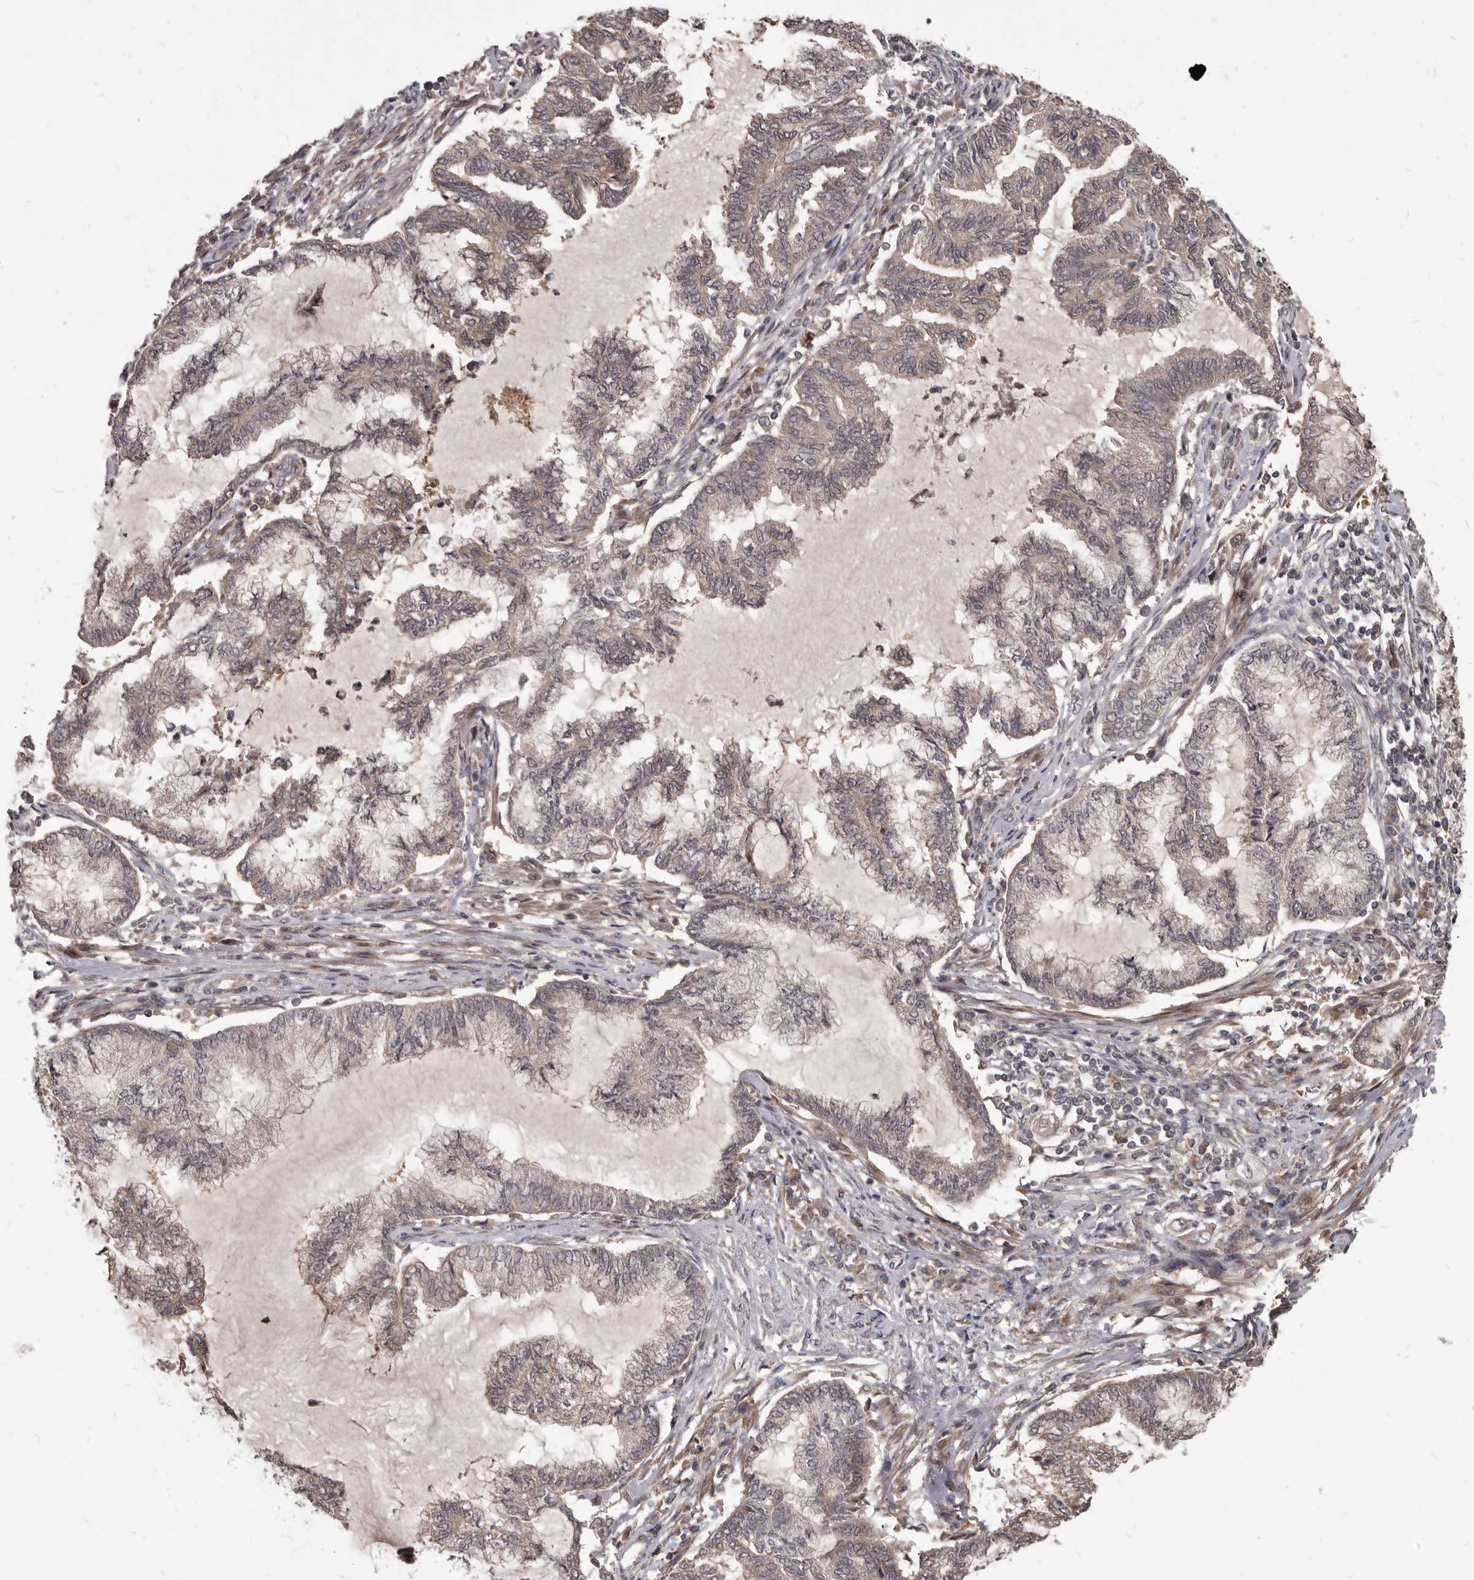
{"staining": {"intensity": "weak", "quantity": ">75%", "location": "cytoplasmic/membranous"}, "tissue": "endometrial cancer", "cell_type": "Tumor cells", "image_type": "cancer", "snomed": [{"axis": "morphology", "description": "Adenocarcinoma, NOS"}, {"axis": "topography", "description": "Endometrium"}], "caption": "A low amount of weak cytoplasmic/membranous expression is present in approximately >75% of tumor cells in endometrial adenocarcinoma tissue.", "gene": "GABPB2", "patient": {"sex": "female", "age": 86}}